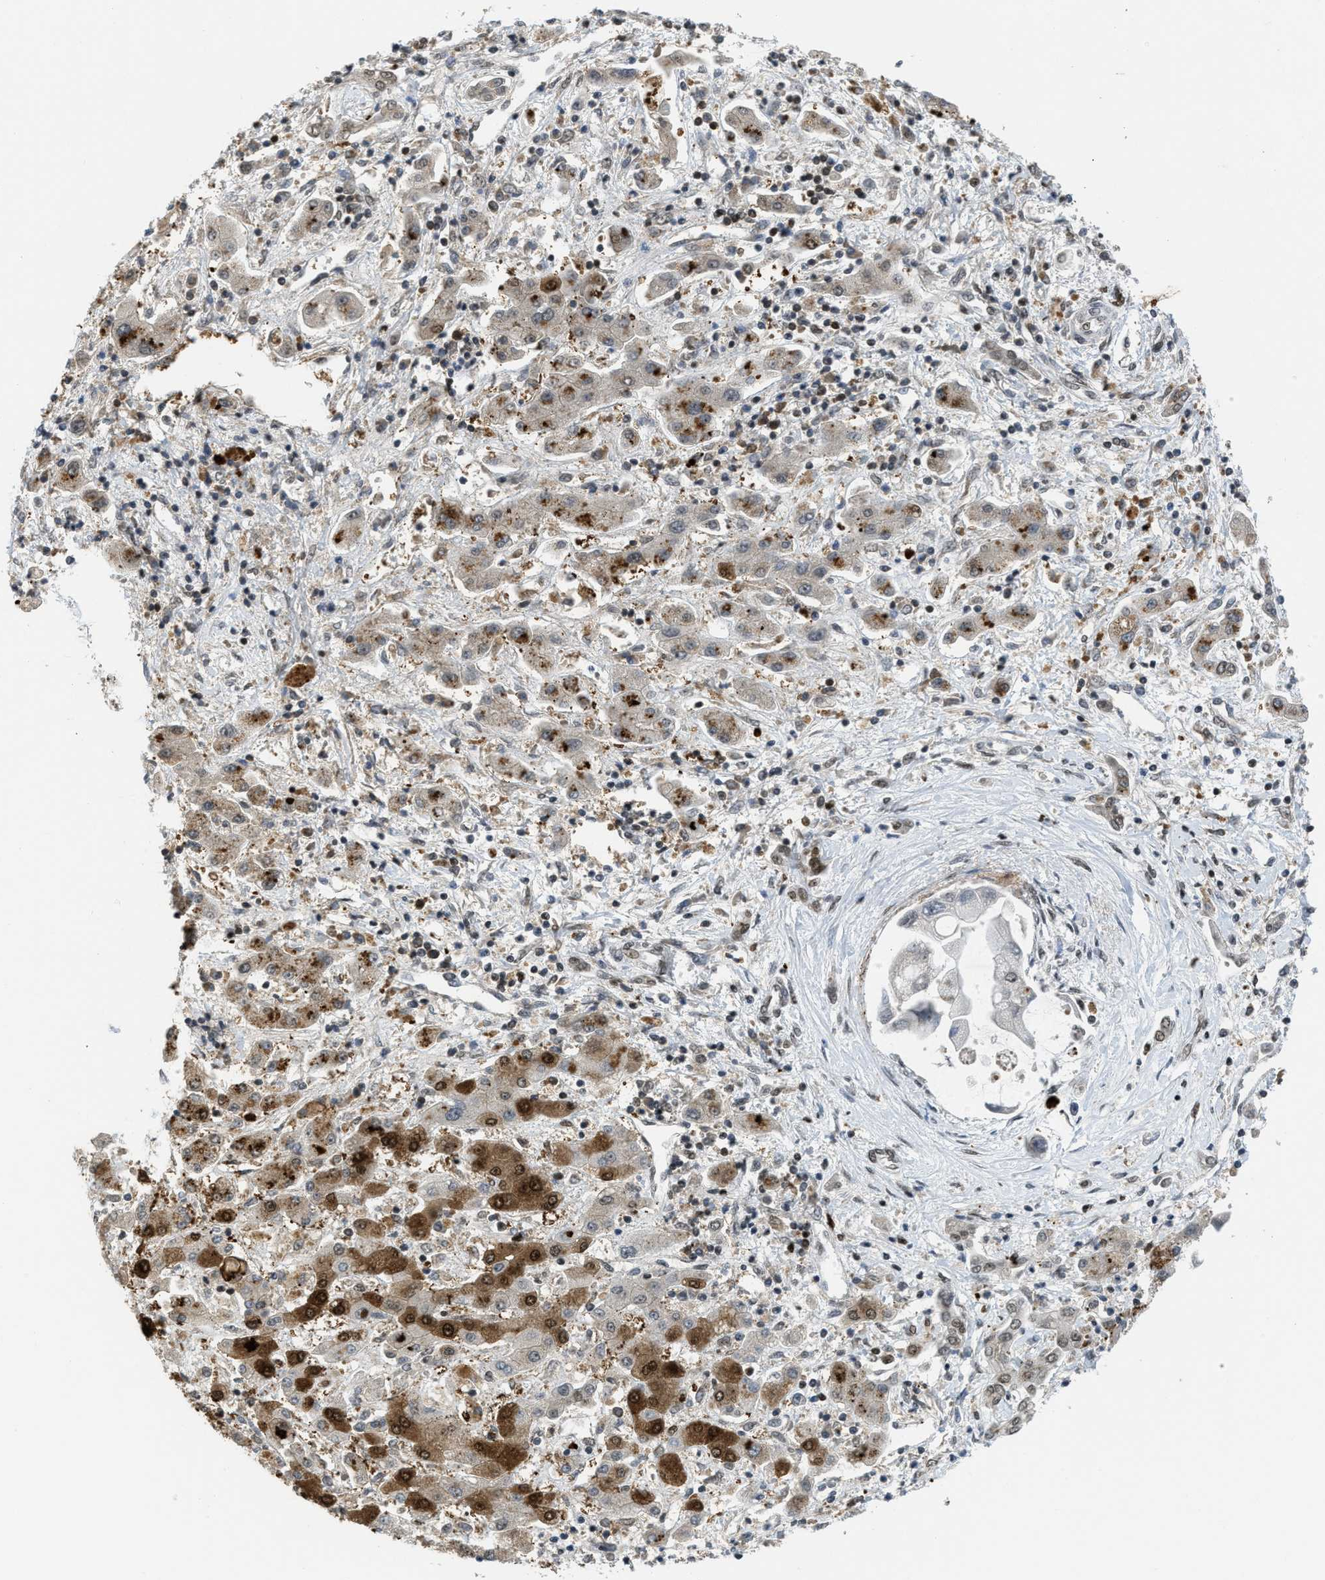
{"staining": {"intensity": "moderate", "quantity": ">75%", "location": "cytoplasmic/membranous"}, "tissue": "liver cancer", "cell_type": "Tumor cells", "image_type": "cancer", "snomed": [{"axis": "morphology", "description": "Cholangiocarcinoma"}, {"axis": "topography", "description": "Liver"}], "caption": "Immunohistochemistry (IHC) (DAB (3,3'-diaminobenzidine)) staining of human liver cholangiocarcinoma demonstrates moderate cytoplasmic/membranous protein staining in about >75% of tumor cells.", "gene": "RFX5", "patient": {"sex": "male", "age": 50}}